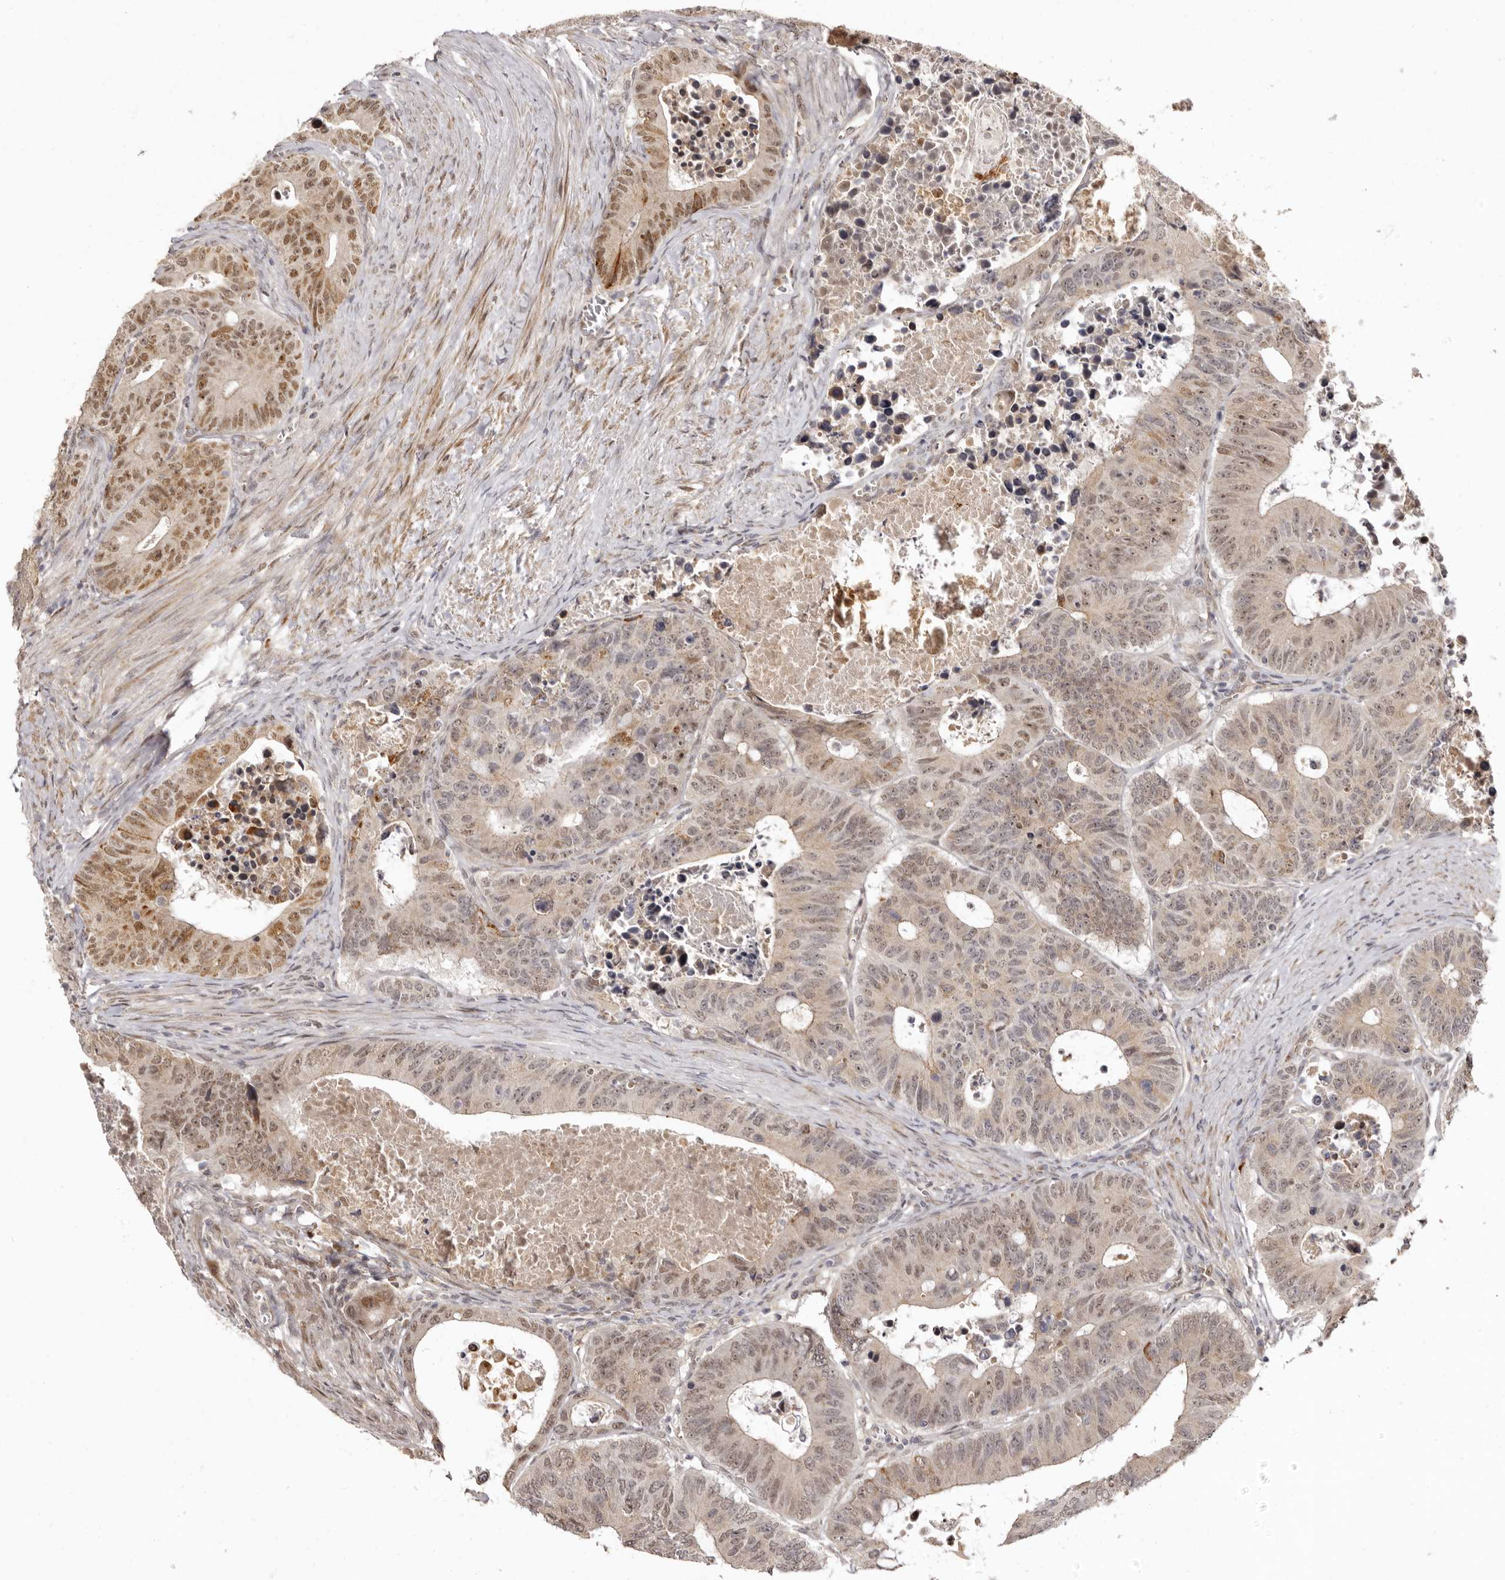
{"staining": {"intensity": "moderate", "quantity": "25%-75%", "location": "cytoplasmic/membranous,nuclear"}, "tissue": "colorectal cancer", "cell_type": "Tumor cells", "image_type": "cancer", "snomed": [{"axis": "morphology", "description": "Adenocarcinoma, NOS"}, {"axis": "topography", "description": "Colon"}], "caption": "Moderate cytoplasmic/membranous and nuclear protein positivity is present in about 25%-75% of tumor cells in colorectal adenocarcinoma.", "gene": "ZNF326", "patient": {"sex": "male", "age": 87}}